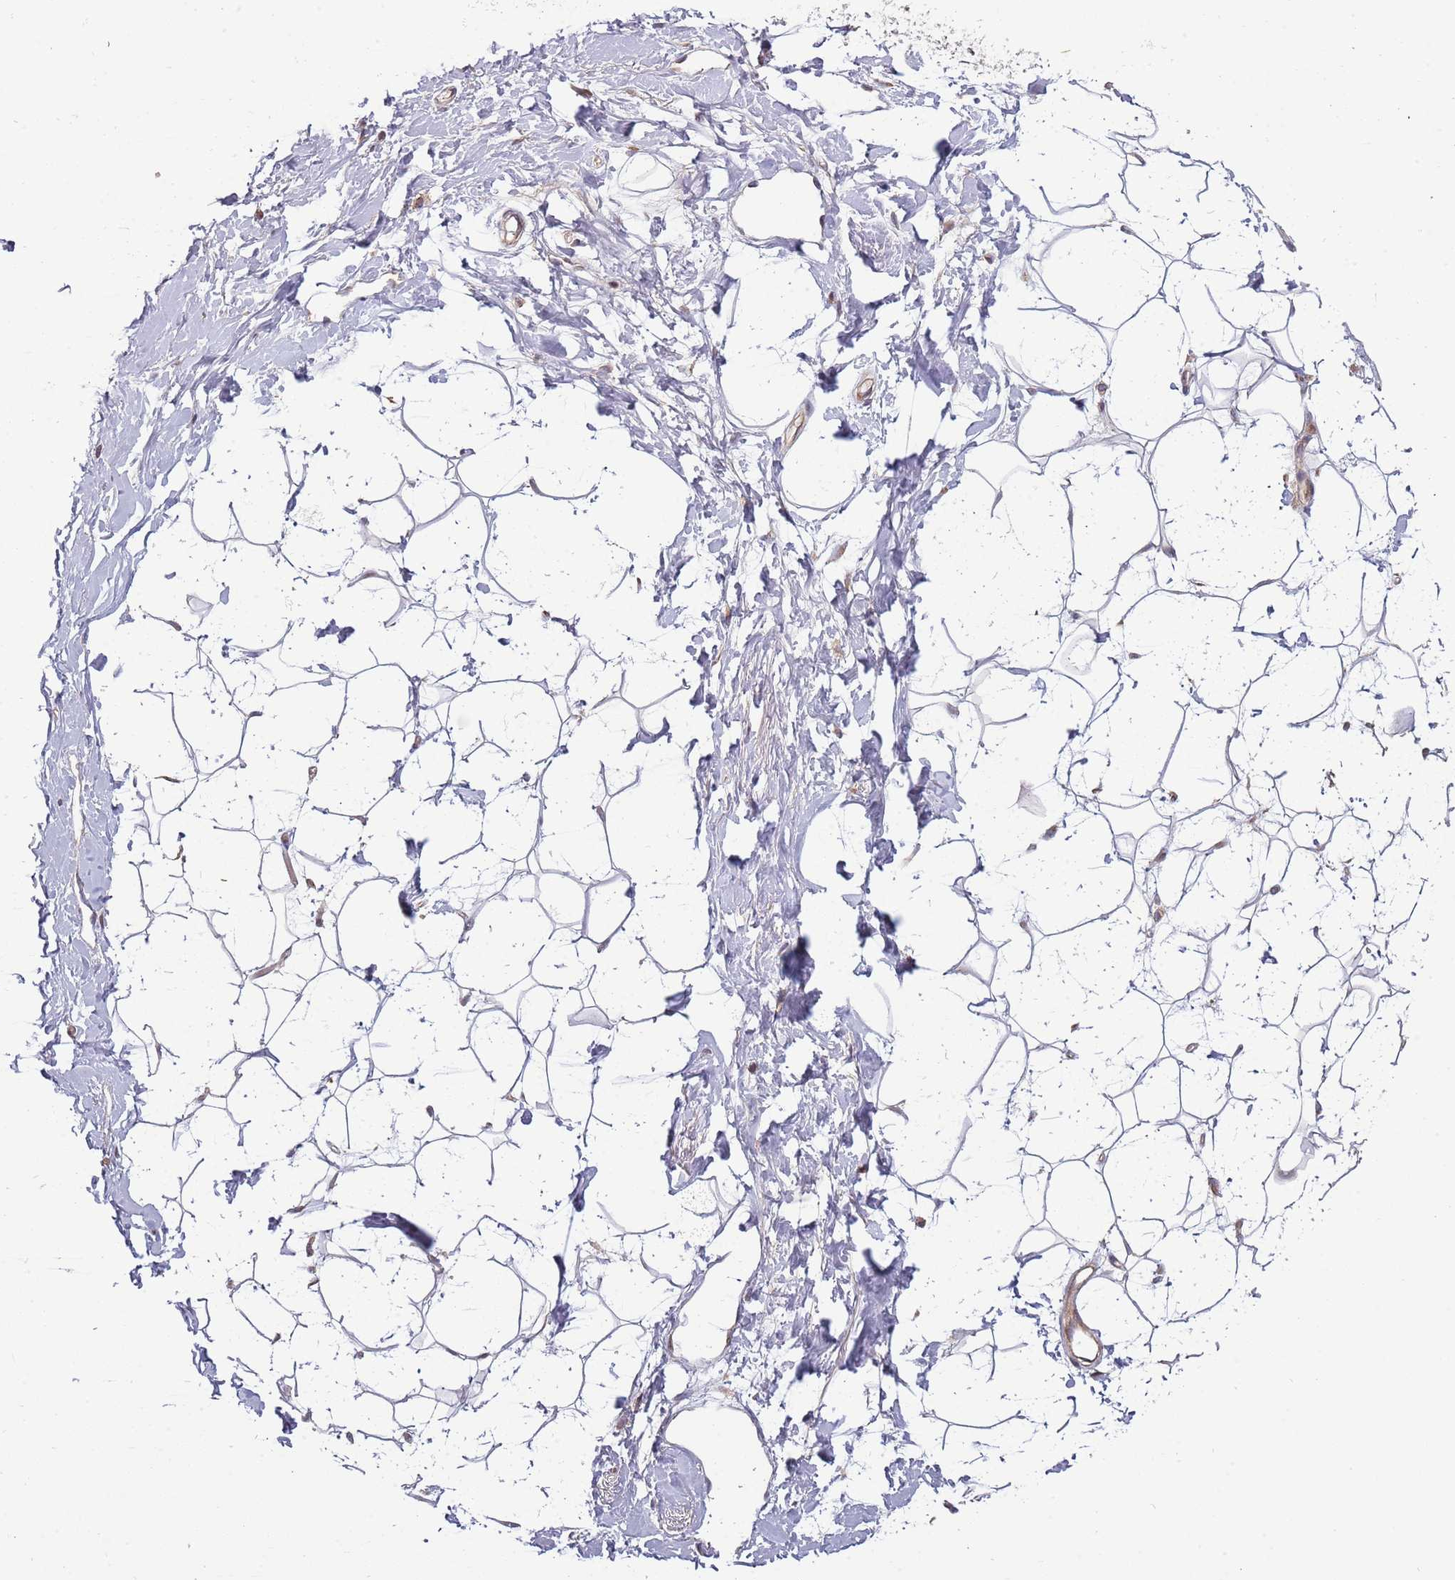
{"staining": {"intensity": "negative", "quantity": "none", "location": "none"}, "tissue": "adipose tissue", "cell_type": "Adipocytes", "image_type": "normal", "snomed": [{"axis": "morphology", "description": "Normal tissue, NOS"}, {"axis": "topography", "description": "Breast"}], "caption": "A high-resolution image shows immunohistochemistry (IHC) staining of benign adipose tissue, which shows no significant positivity in adipocytes.", "gene": "RNF181", "patient": {"sex": "female", "age": 26}}